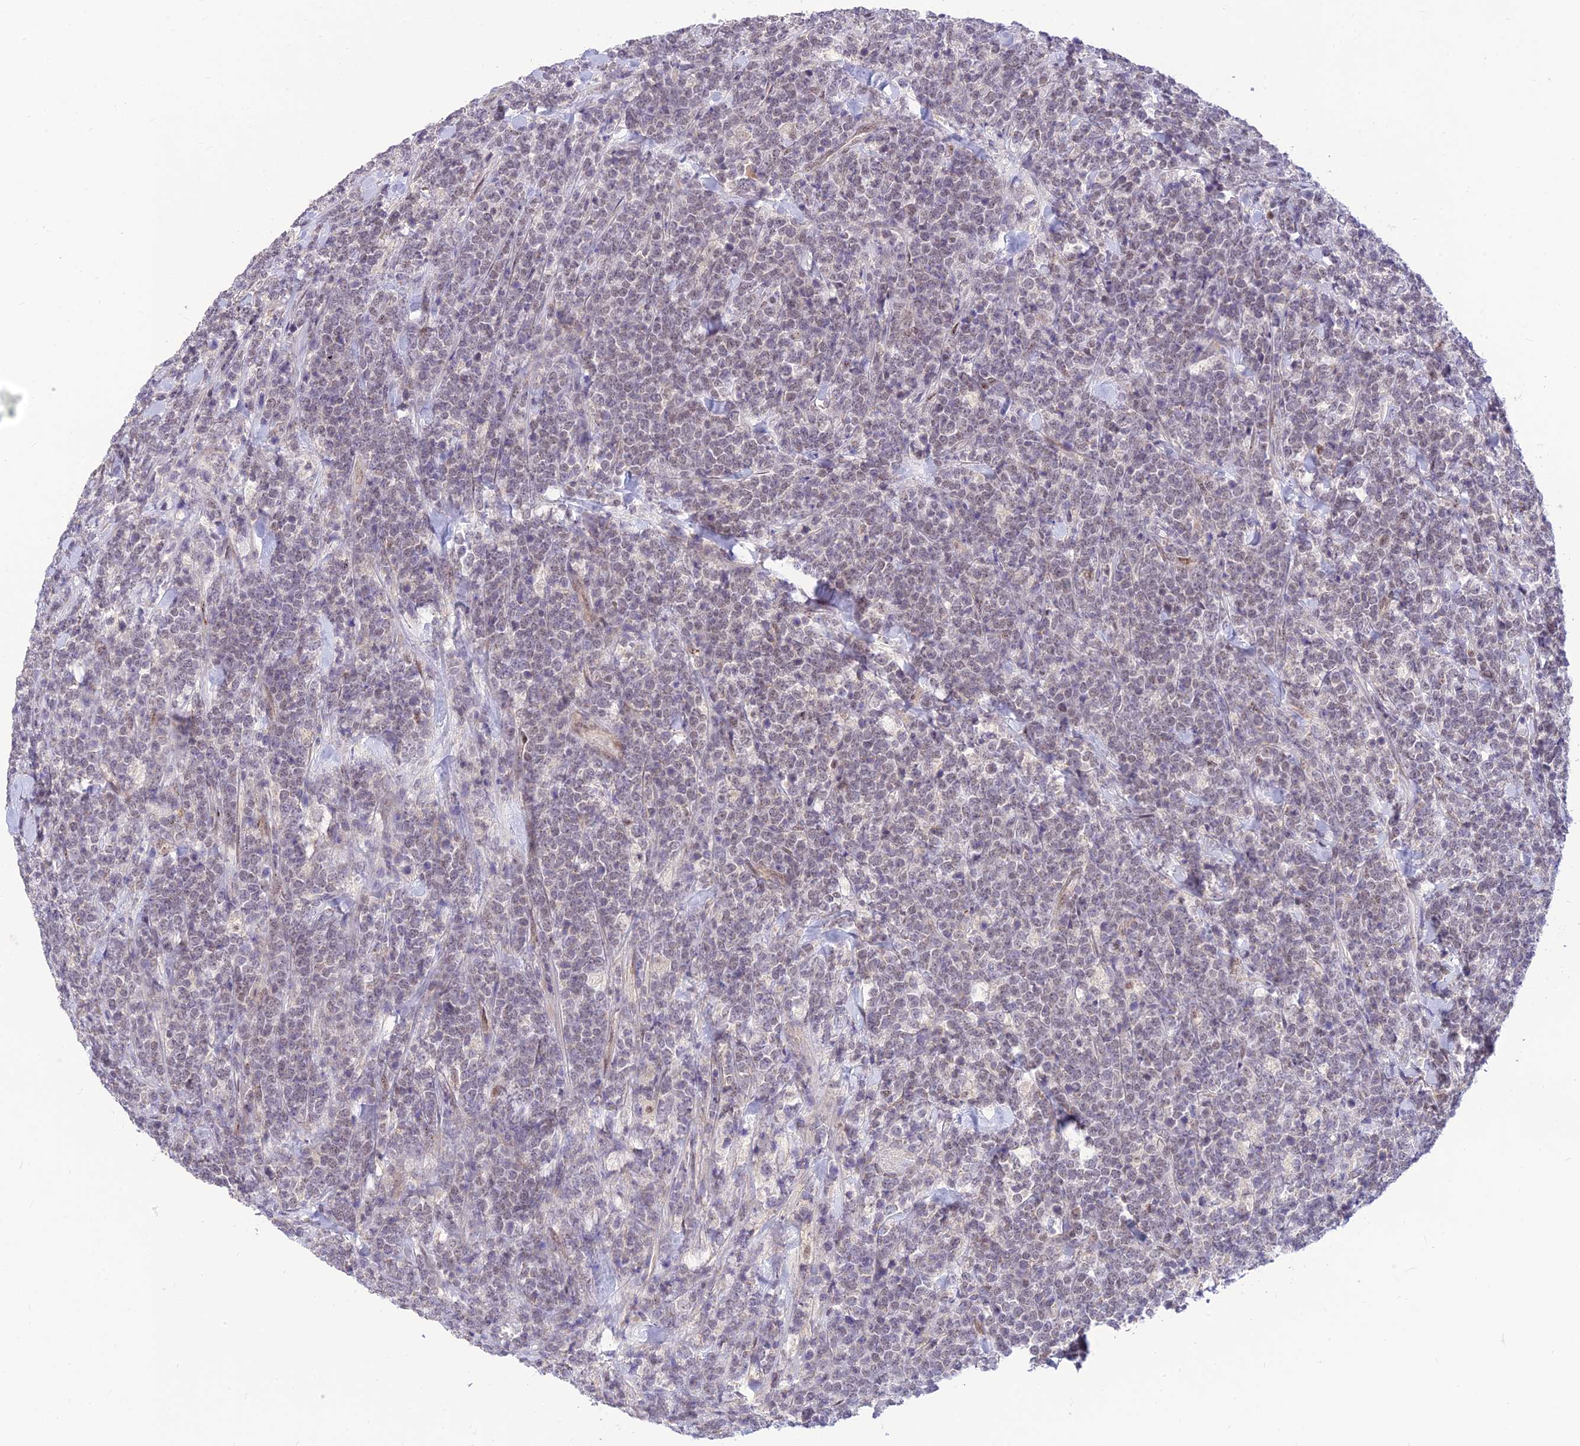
{"staining": {"intensity": "weak", "quantity": "<25%", "location": "nuclear"}, "tissue": "lymphoma", "cell_type": "Tumor cells", "image_type": "cancer", "snomed": [{"axis": "morphology", "description": "Malignant lymphoma, non-Hodgkin's type, High grade"}, {"axis": "topography", "description": "Small intestine"}], "caption": "Immunohistochemistry (IHC) histopathology image of high-grade malignant lymphoma, non-Hodgkin's type stained for a protein (brown), which reveals no positivity in tumor cells. (DAB (3,3'-diaminobenzidine) IHC visualized using brightfield microscopy, high magnification).", "gene": "MICOS13", "patient": {"sex": "male", "age": 8}}